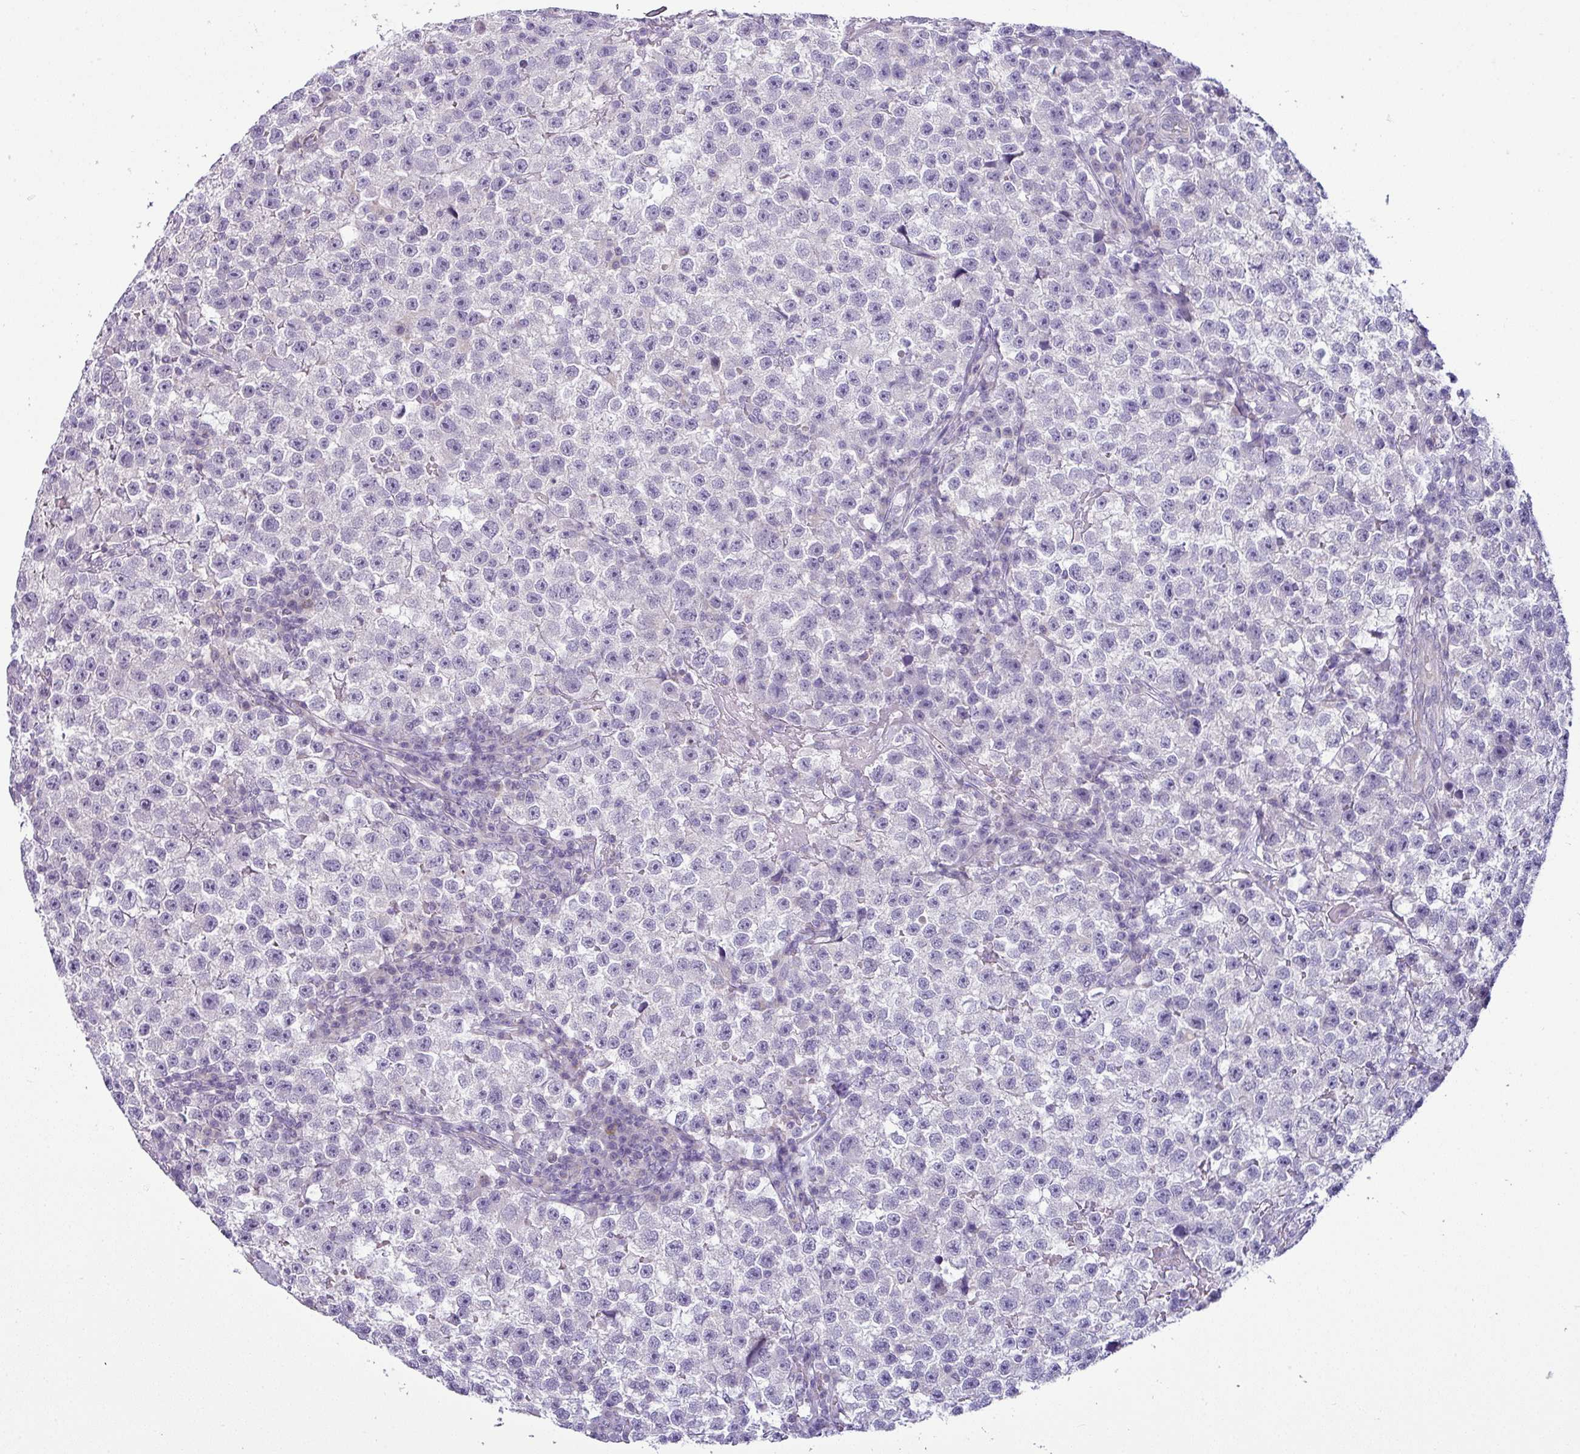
{"staining": {"intensity": "negative", "quantity": "none", "location": "none"}, "tissue": "testis cancer", "cell_type": "Tumor cells", "image_type": "cancer", "snomed": [{"axis": "morphology", "description": "Seminoma, NOS"}, {"axis": "topography", "description": "Testis"}], "caption": "A micrograph of human testis cancer (seminoma) is negative for staining in tumor cells.", "gene": "HBEGF", "patient": {"sex": "male", "age": 22}}